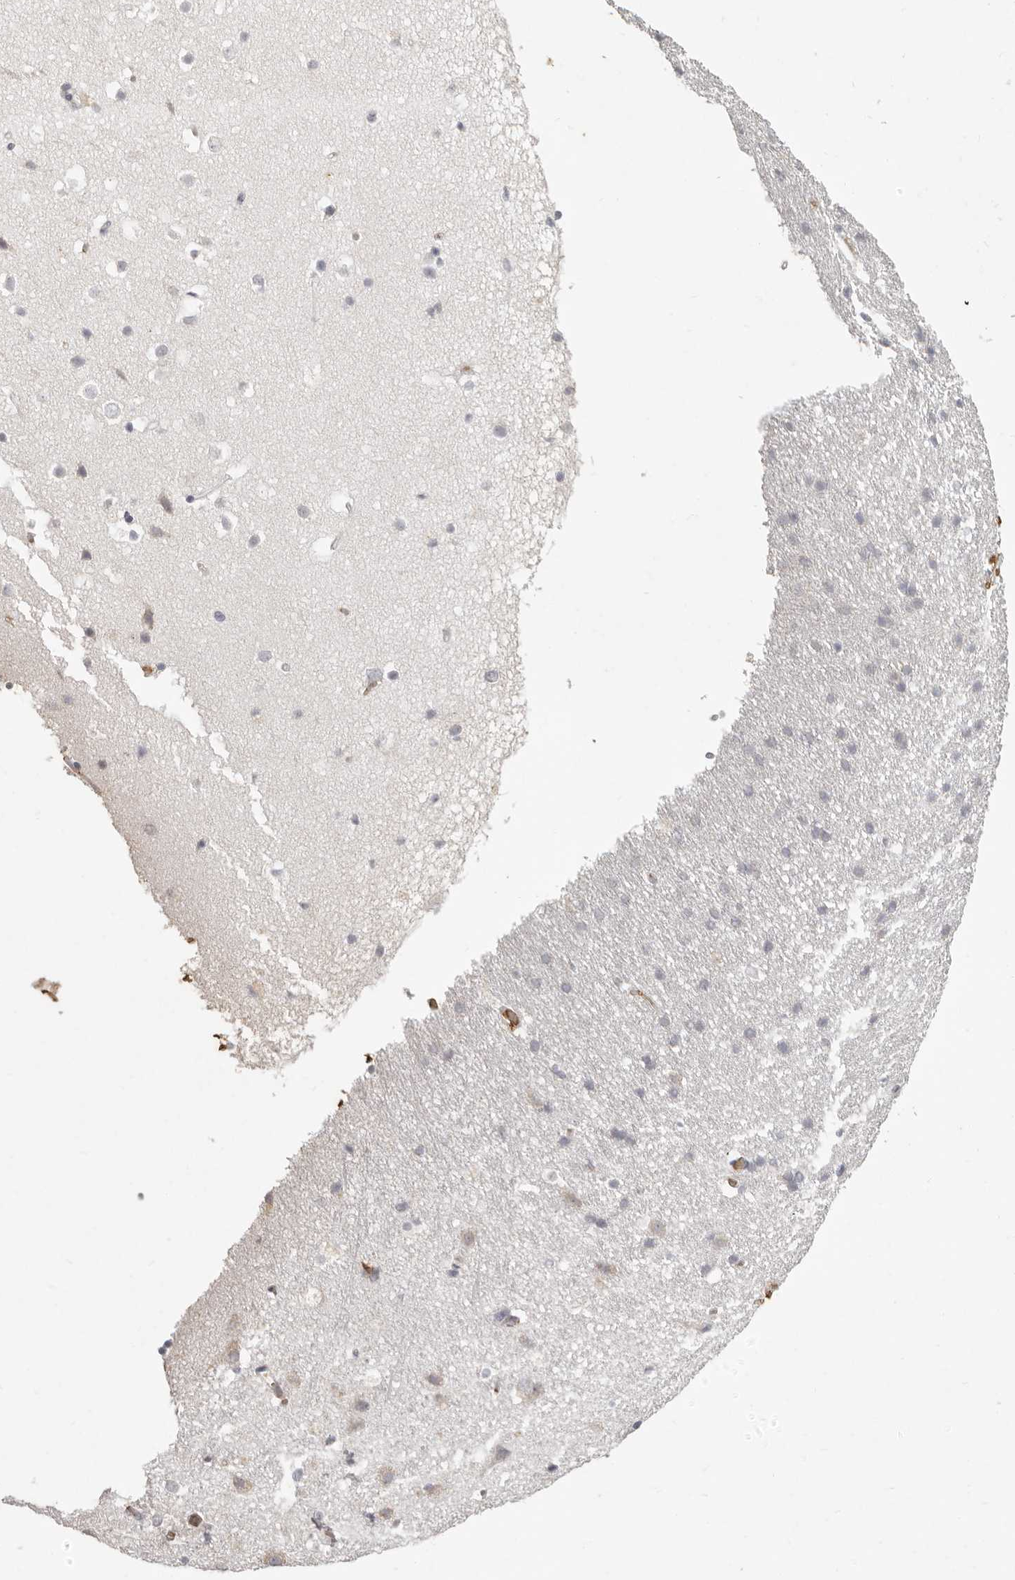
{"staining": {"intensity": "negative", "quantity": "none", "location": "none"}, "tissue": "cerebral cortex", "cell_type": "Endothelial cells", "image_type": "normal", "snomed": [{"axis": "morphology", "description": "Normal tissue, NOS"}, {"axis": "topography", "description": "Cerebral cortex"}], "caption": "Immunohistochemical staining of benign human cerebral cortex displays no significant positivity in endothelial cells.", "gene": "NIBAN1", "patient": {"sex": "male", "age": 54}}